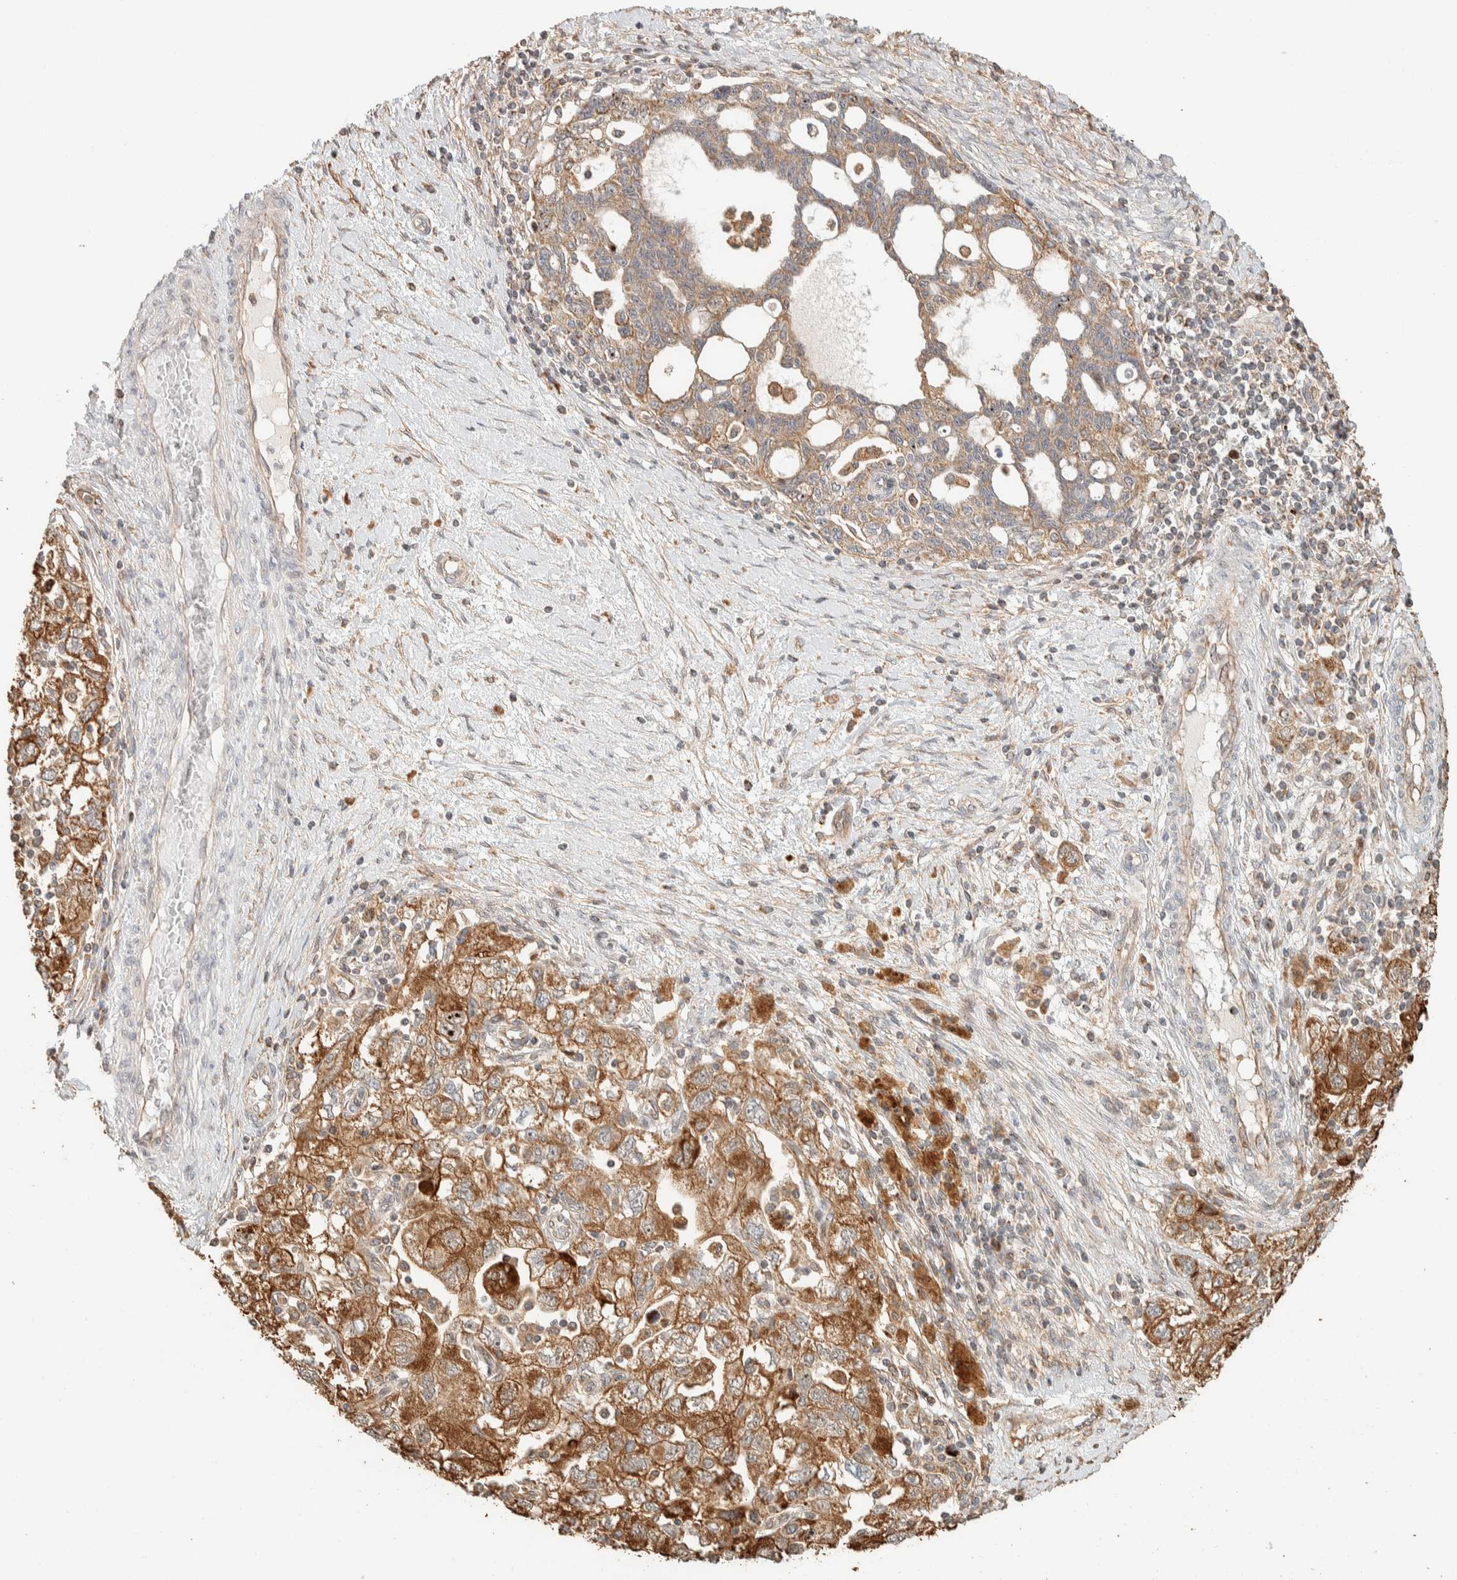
{"staining": {"intensity": "moderate", "quantity": ">75%", "location": "cytoplasmic/membranous"}, "tissue": "ovarian cancer", "cell_type": "Tumor cells", "image_type": "cancer", "snomed": [{"axis": "morphology", "description": "Carcinoma, NOS"}, {"axis": "morphology", "description": "Cystadenocarcinoma, serous, NOS"}, {"axis": "topography", "description": "Ovary"}], "caption": "Protein analysis of ovarian serous cystadenocarcinoma tissue exhibits moderate cytoplasmic/membranous staining in about >75% of tumor cells. The protein of interest is stained brown, and the nuclei are stained in blue (DAB (3,3'-diaminobenzidine) IHC with brightfield microscopy, high magnification).", "gene": "KIF9", "patient": {"sex": "female", "age": 69}}